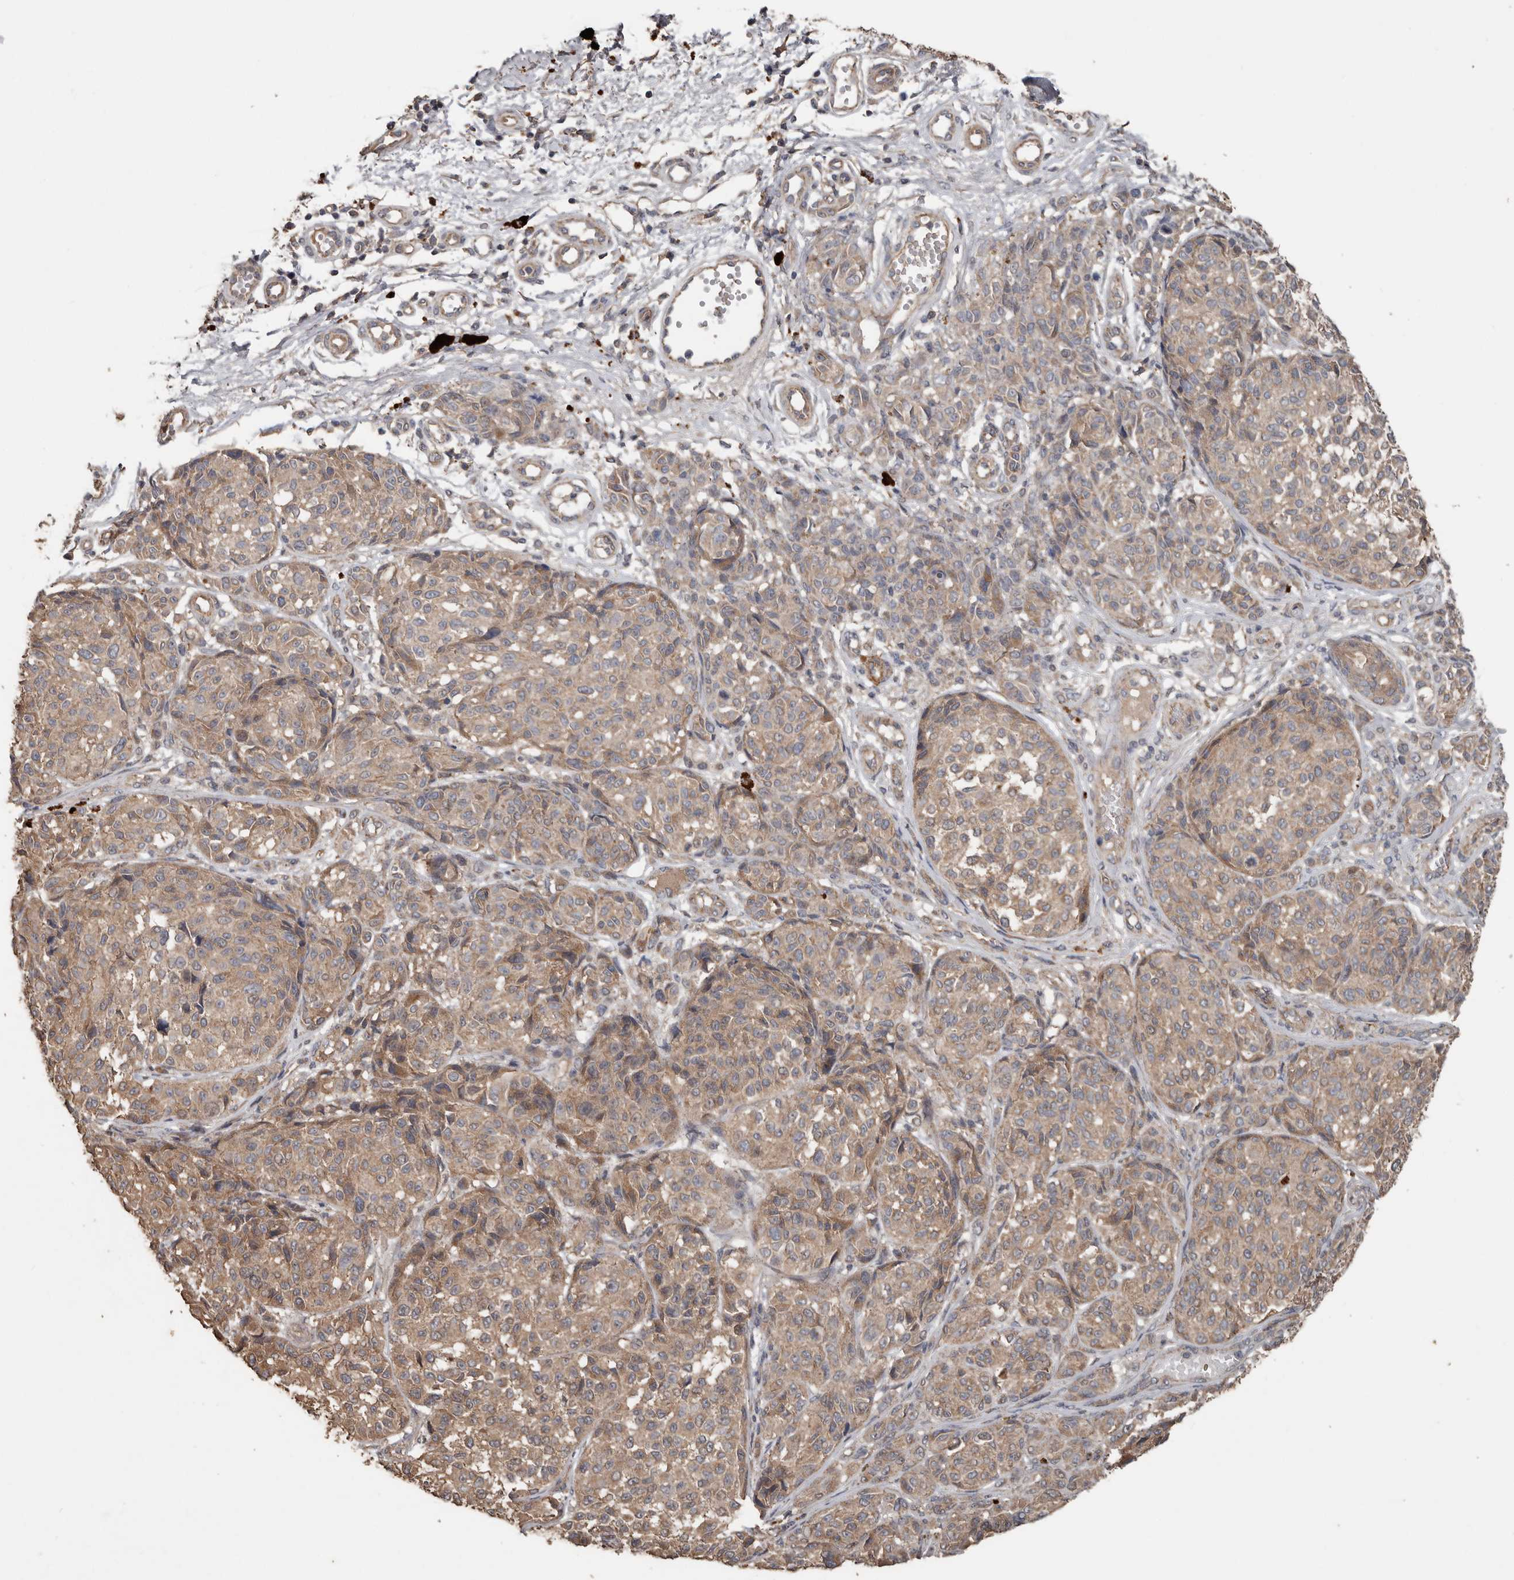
{"staining": {"intensity": "weak", "quantity": ">75%", "location": "cytoplasmic/membranous"}, "tissue": "melanoma", "cell_type": "Tumor cells", "image_type": "cancer", "snomed": [{"axis": "morphology", "description": "Malignant melanoma, NOS"}, {"axis": "topography", "description": "Skin"}], "caption": "About >75% of tumor cells in human melanoma display weak cytoplasmic/membranous protein staining as visualized by brown immunohistochemical staining.", "gene": "HYAL4", "patient": {"sex": "male", "age": 83}}